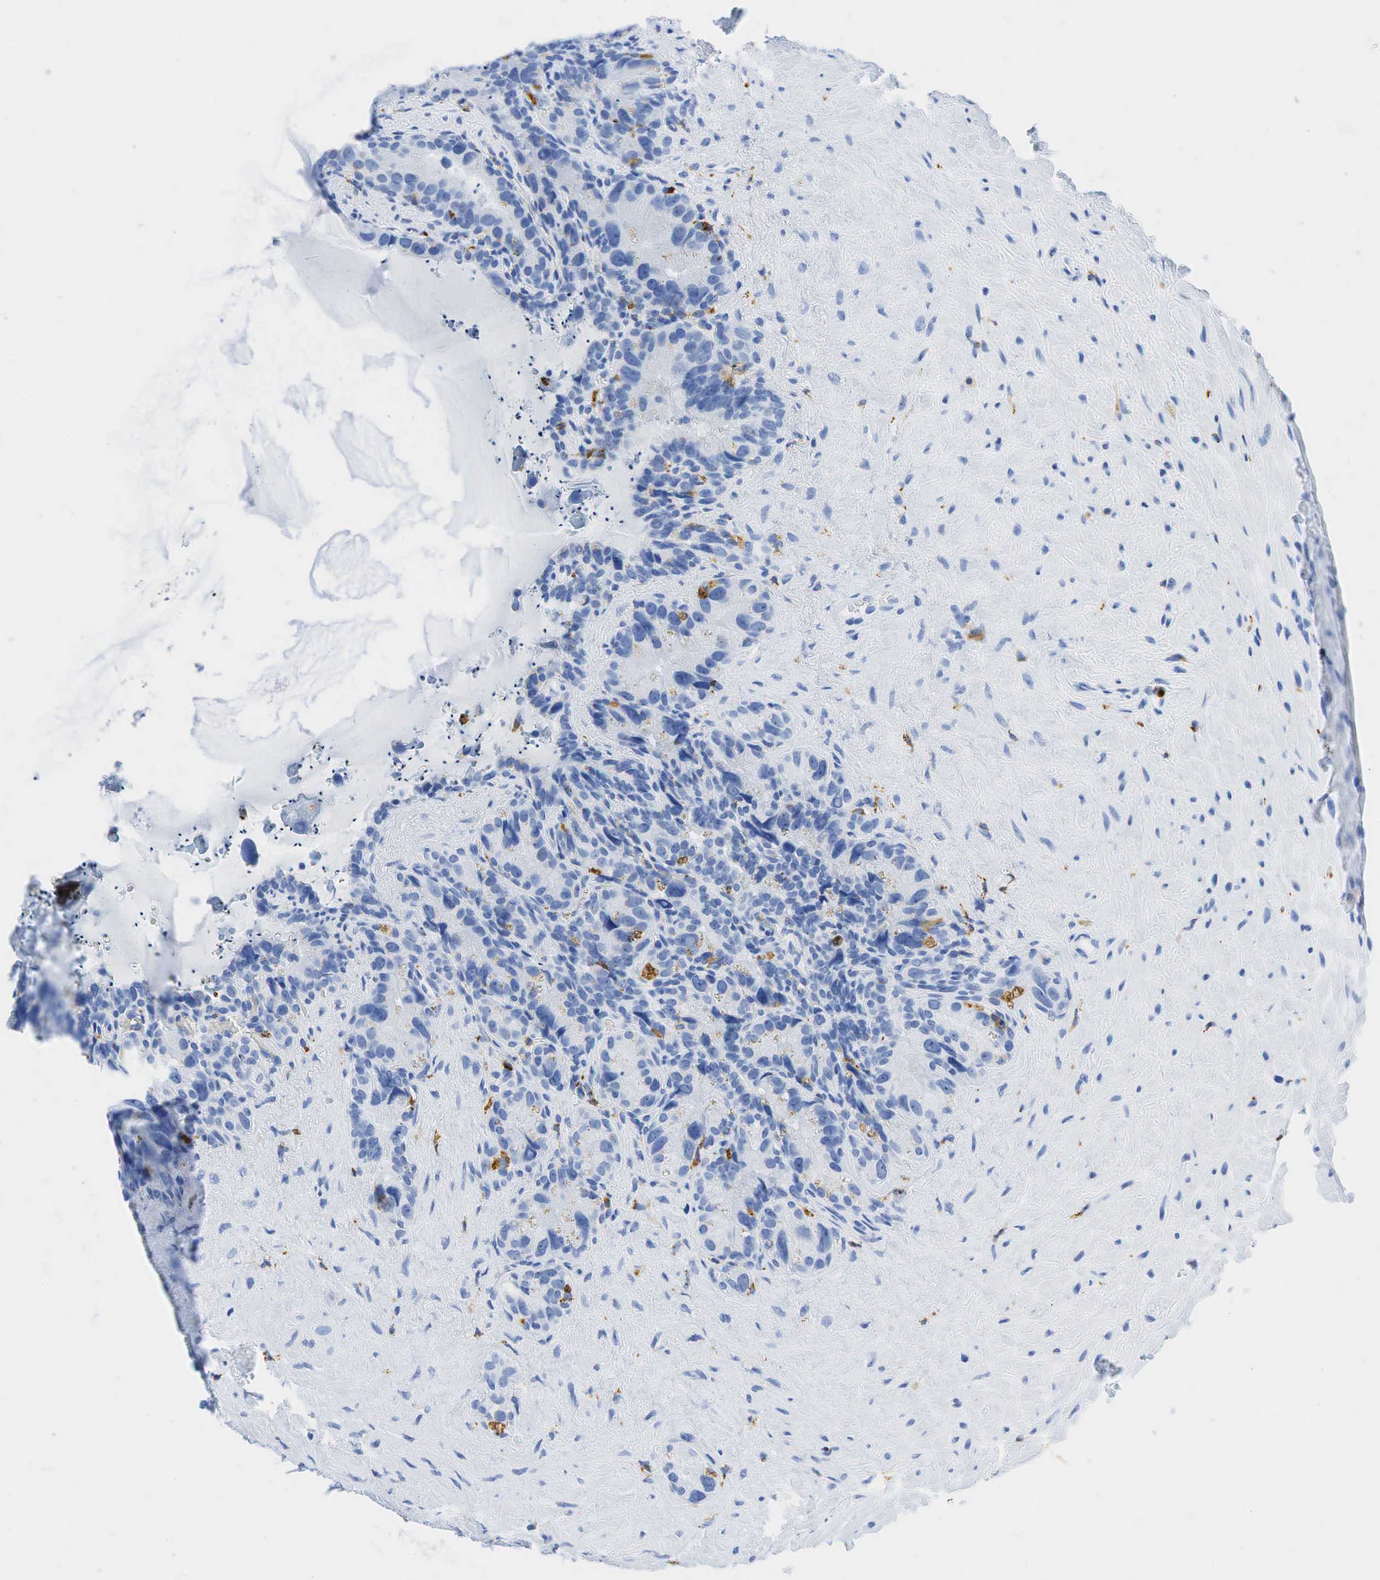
{"staining": {"intensity": "negative", "quantity": "none", "location": "none"}, "tissue": "seminal vesicle", "cell_type": "Glandular cells", "image_type": "normal", "snomed": [{"axis": "morphology", "description": "Normal tissue, NOS"}, {"axis": "topography", "description": "Seminal veicle"}], "caption": "IHC photomicrograph of unremarkable seminal vesicle stained for a protein (brown), which demonstrates no positivity in glandular cells. The staining was performed using DAB to visualize the protein expression in brown, while the nuclei were stained in blue with hematoxylin (Magnification: 20x).", "gene": "CD68", "patient": {"sex": "male", "age": 63}}